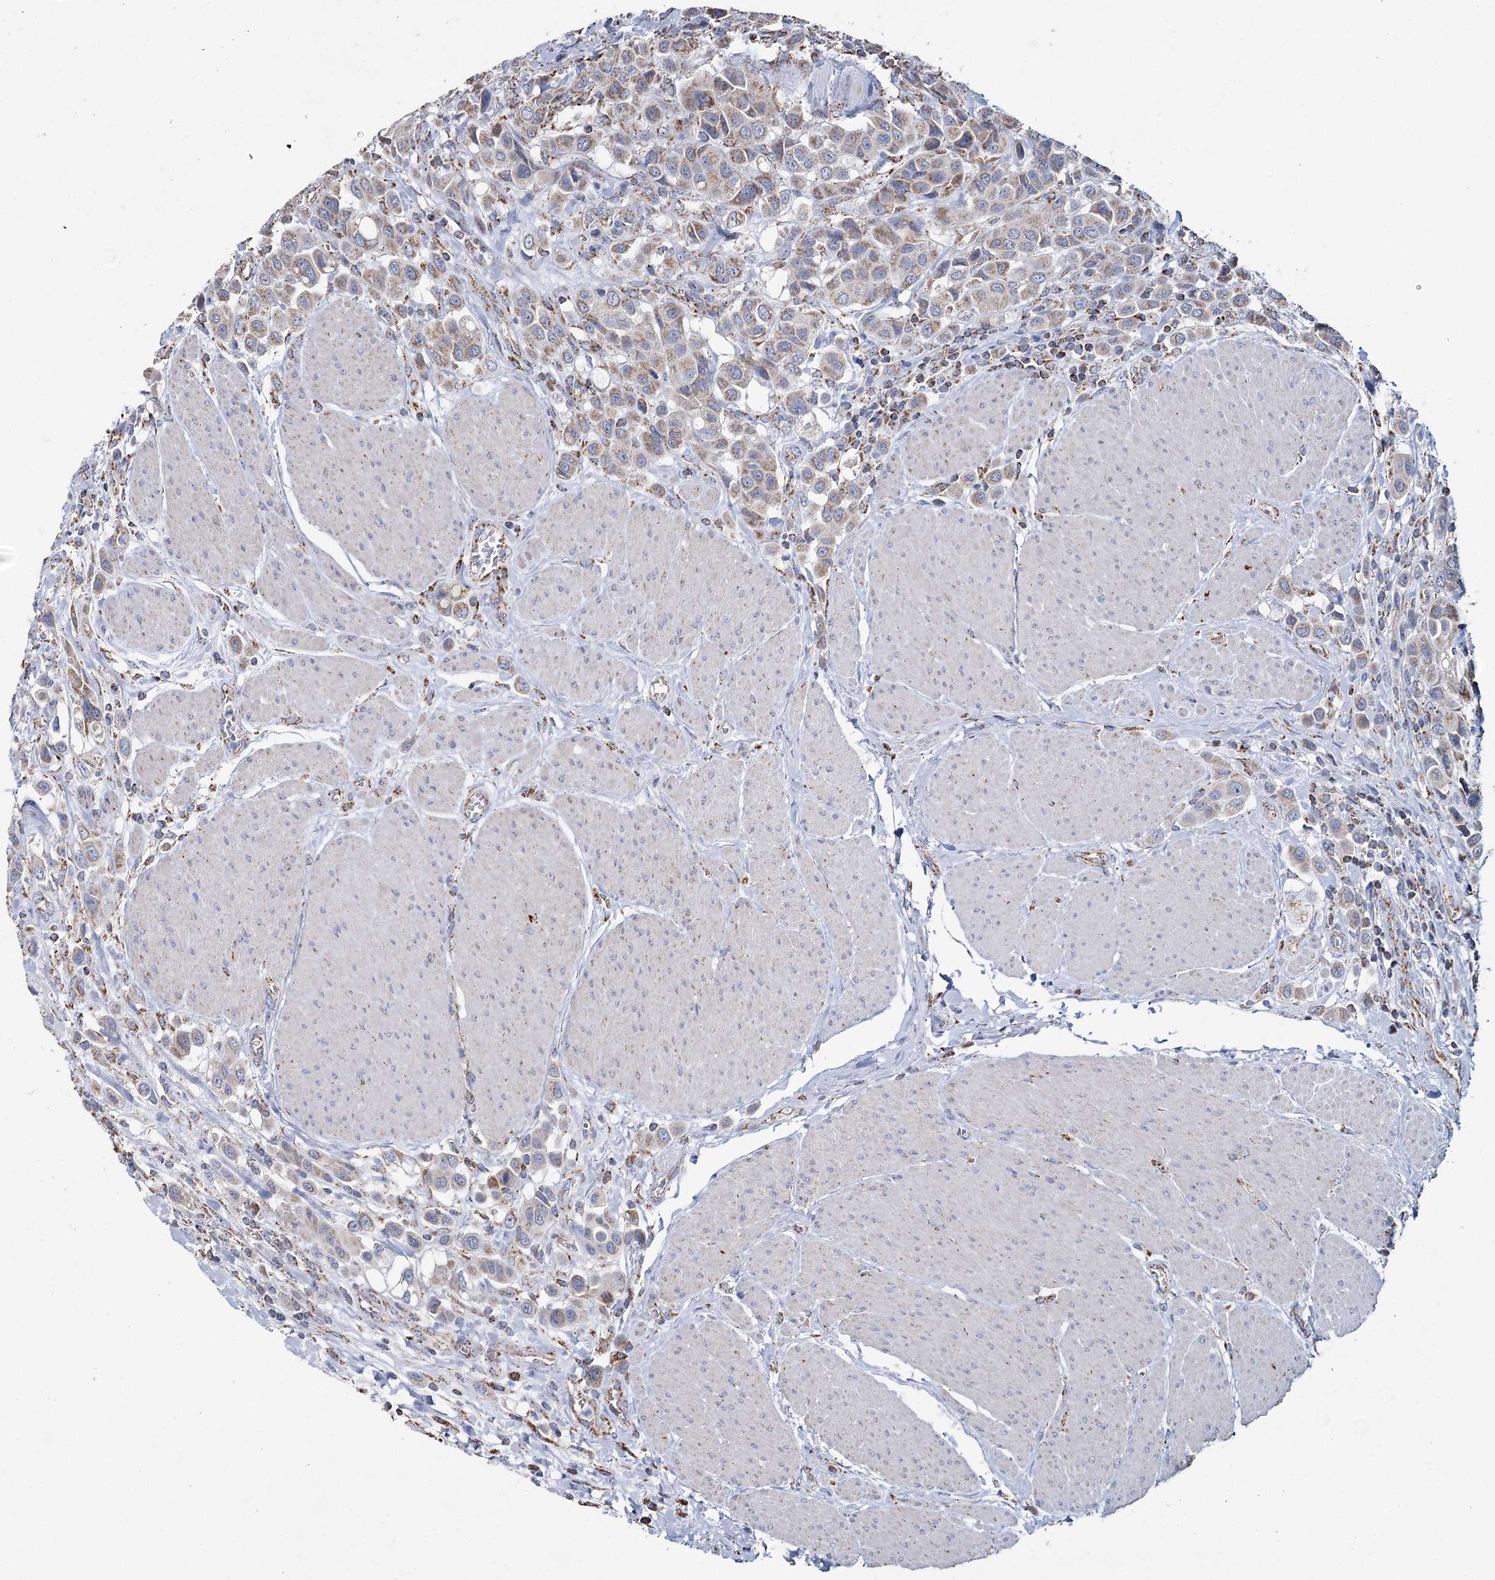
{"staining": {"intensity": "weak", "quantity": ">75%", "location": "cytoplasmic/membranous"}, "tissue": "urothelial cancer", "cell_type": "Tumor cells", "image_type": "cancer", "snomed": [{"axis": "morphology", "description": "Urothelial carcinoma, High grade"}, {"axis": "topography", "description": "Urinary bladder"}], "caption": "Immunohistochemistry micrograph of human high-grade urothelial carcinoma stained for a protein (brown), which displays low levels of weak cytoplasmic/membranous positivity in about >75% of tumor cells.", "gene": "MRPL44", "patient": {"sex": "male", "age": 50}}